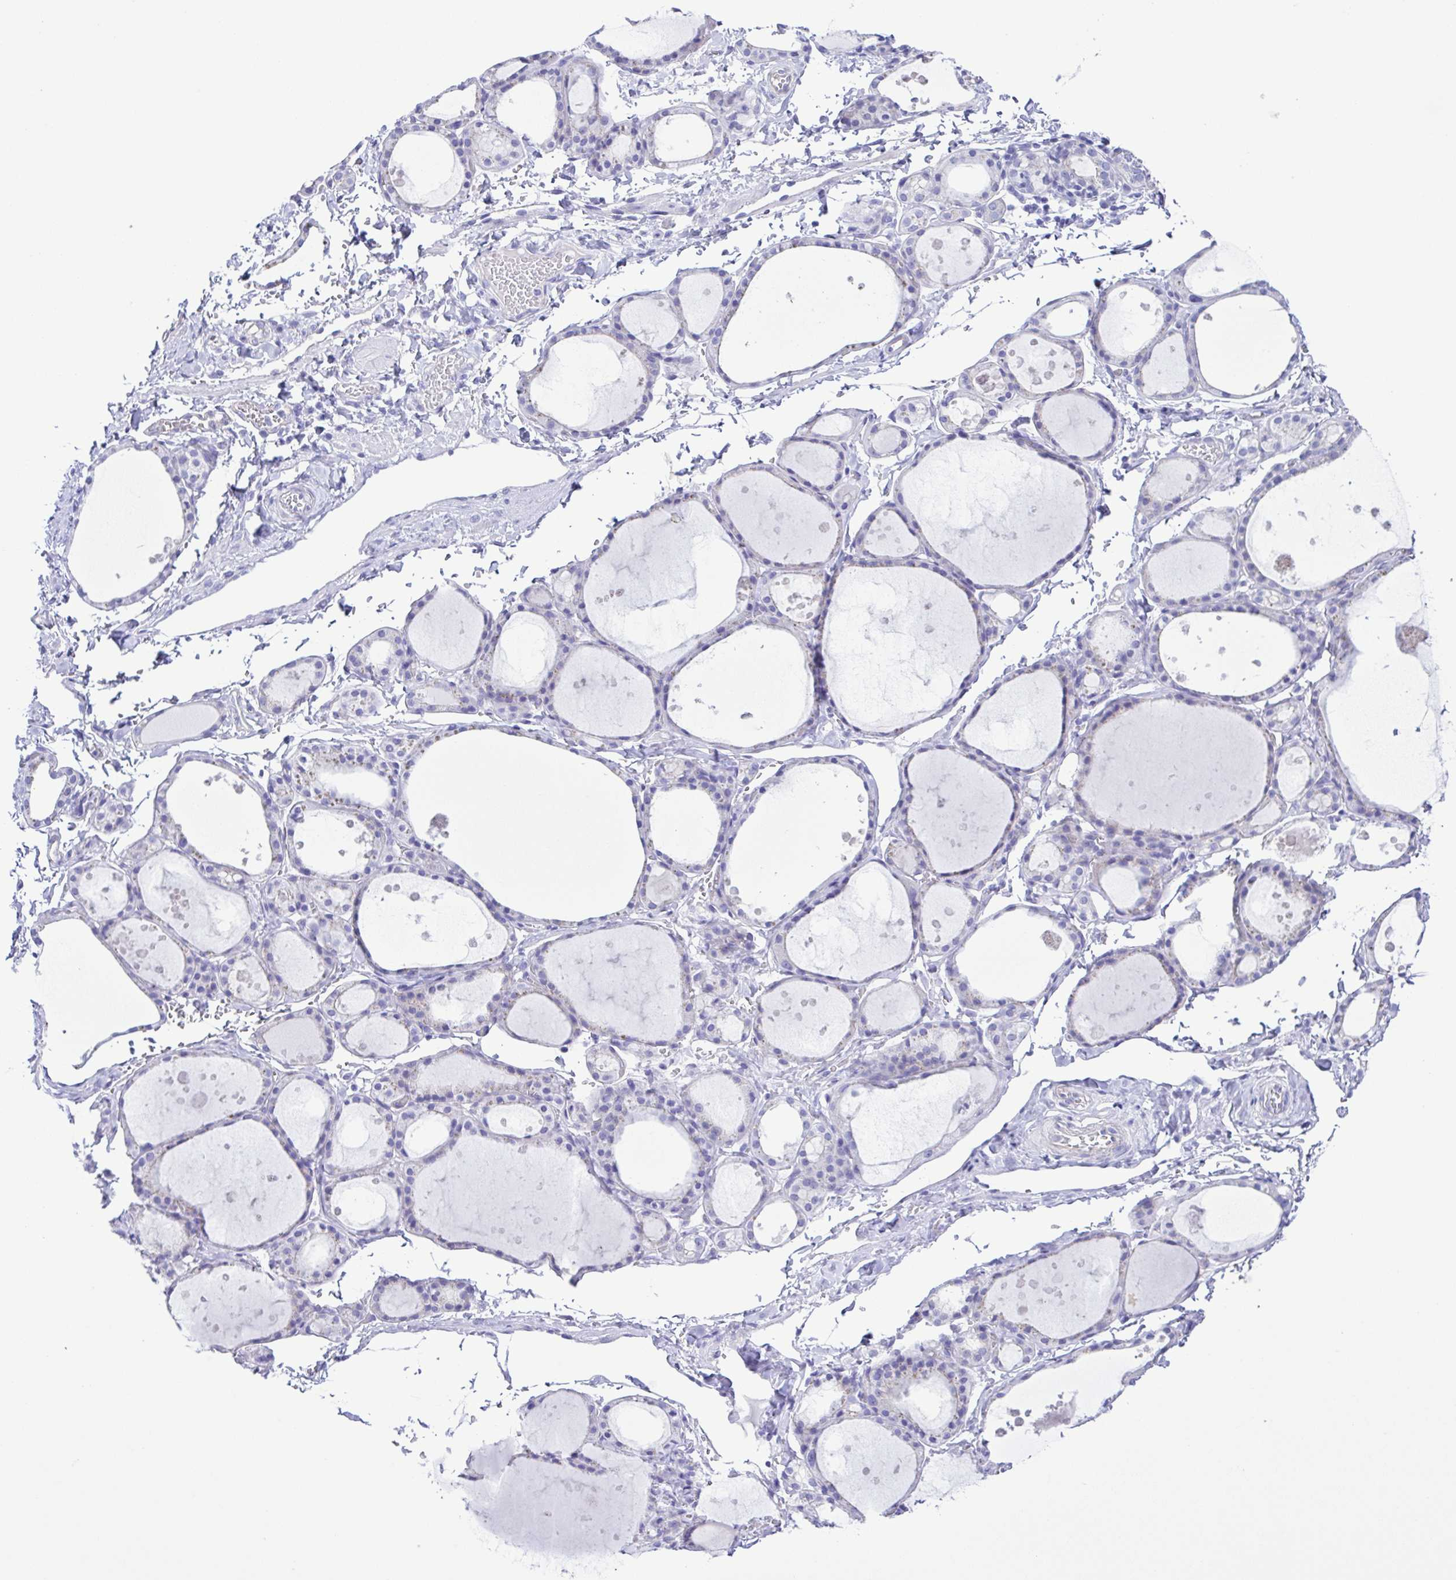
{"staining": {"intensity": "negative", "quantity": "none", "location": "none"}, "tissue": "thyroid gland", "cell_type": "Glandular cells", "image_type": "normal", "snomed": [{"axis": "morphology", "description": "Normal tissue, NOS"}, {"axis": "topography", "description": "Thyroid gland"}], "caption": "An immunohistochemistry image of normal thyroid gland is shown. There is no staining in glandular cells of thyroid gland. Nuclei are stained in blue.", "gene": "CYP11A1", "patient": {"sex": "male", "age": 68}}